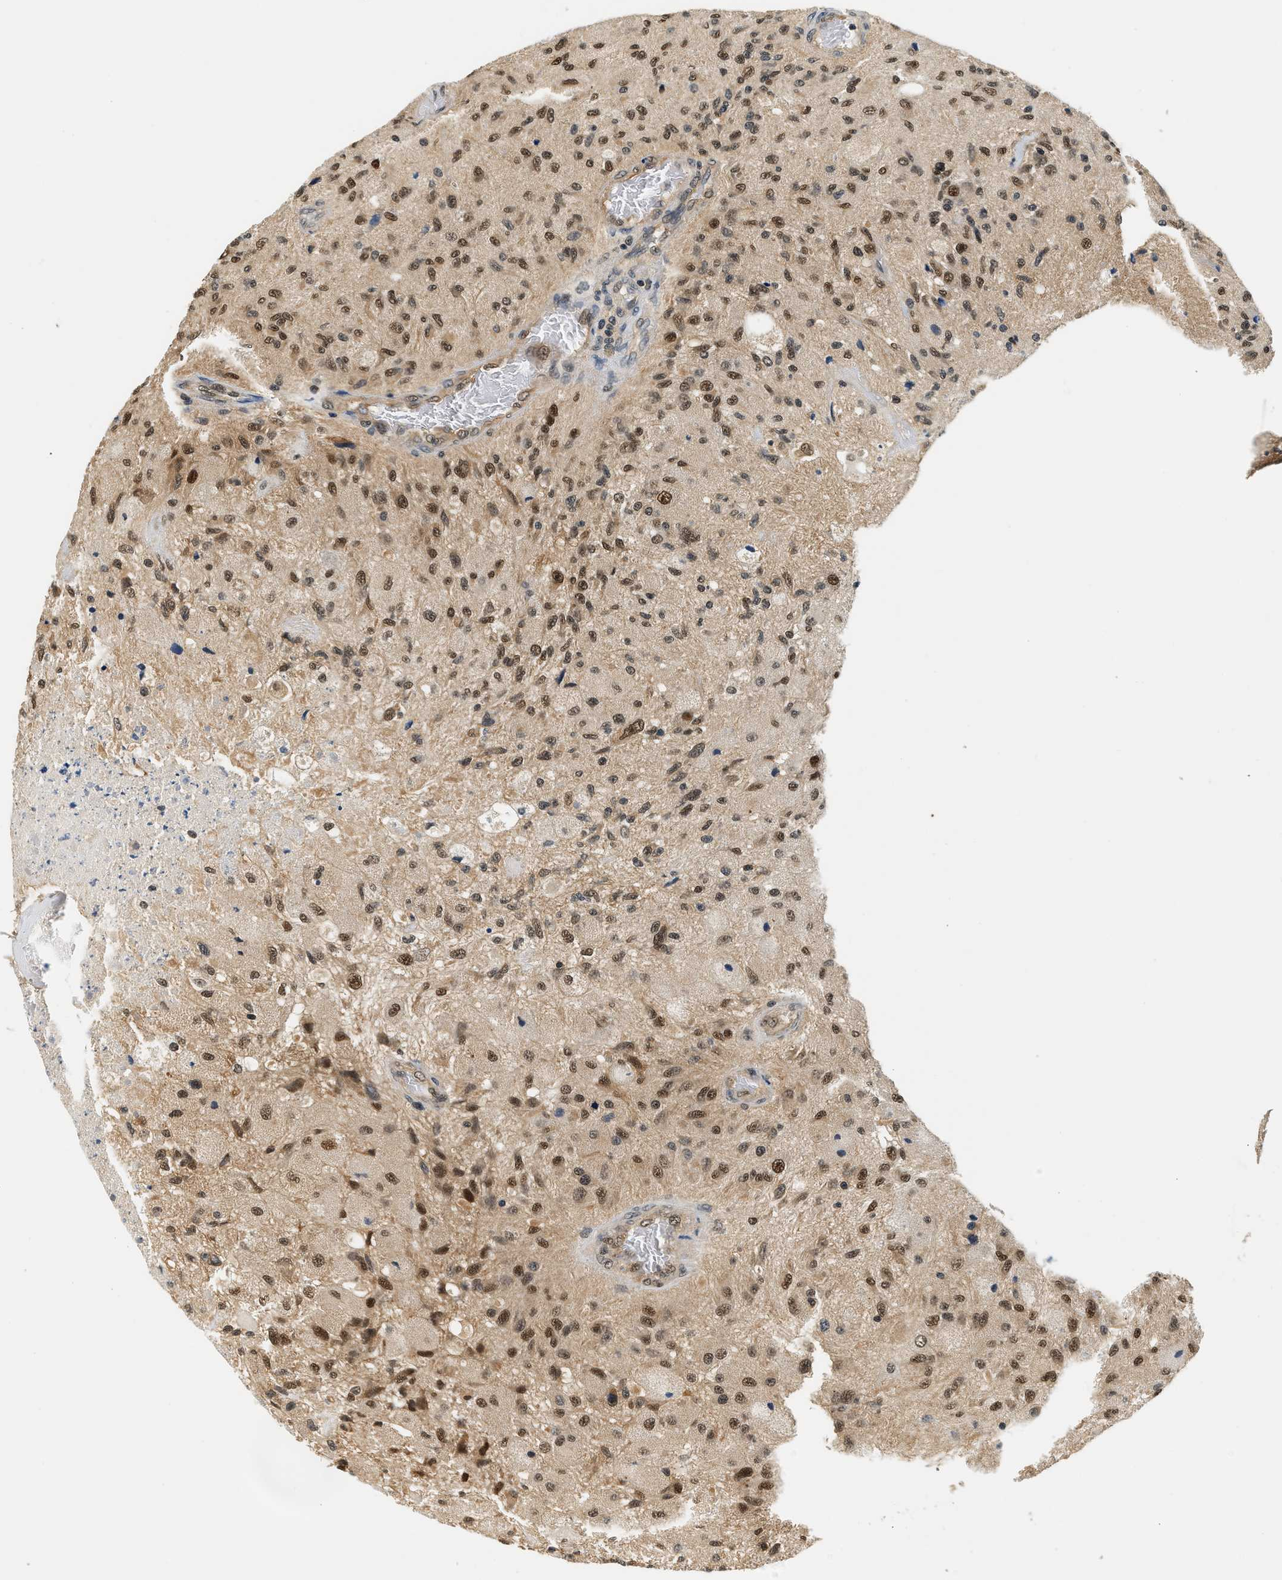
{"staining": {"intensity": "strong", "quantity": ">75%", "location": "nuclear"}, "tissue": "glioma", "cell_type": "Tumor cells", "image_type": "cancer", "snomed": [{"axis": "morphology", "description": "Normal tissue, NOS"}, {"axis": "morphology", "description": "Glioma, malignant, High grade"}, {"axis": "topography", "description": "Cerebral cortex"}], "caption": "Tumor cells display high levels of strong nuclear positivity in approximately >75% of cells in human malignant glioma (high-grade).", "gene": "PSMD3", "patient": {"sex": "male", "age": 77}}